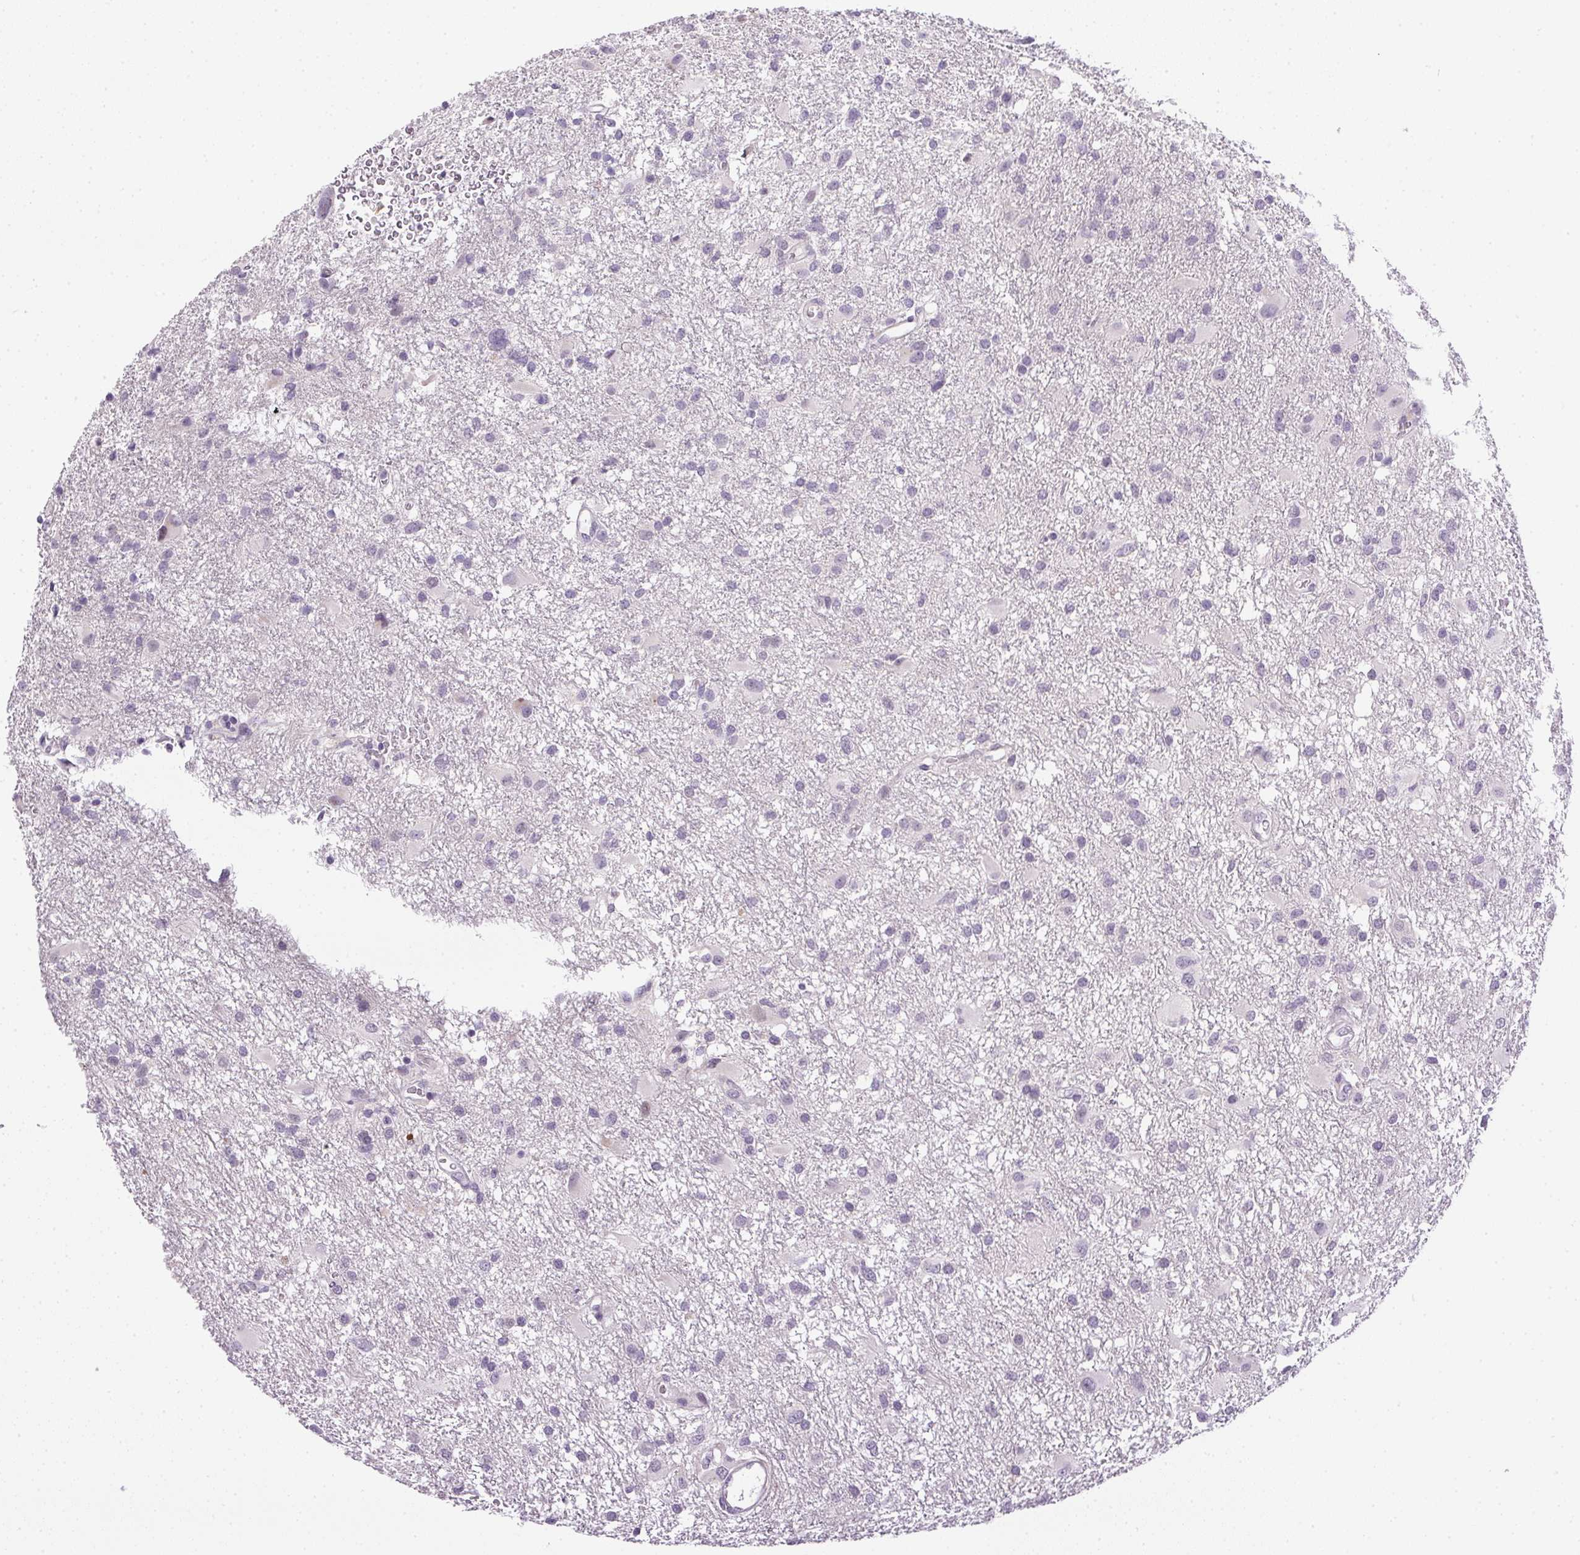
{"staining": {"intensity": "negative", "quantity": "none", "location": "none"}, "tissue": "glioma", "cell_type": "Tumor cells", "image_type": "cancer", "snomed": [{"axis": "morphology", "description": "Glioma, malignant, High grade"}, {"axis": "topography", "description": "Brain"}], "caption": "A micrograph of high-grade glioma (malignant) stained for a protein demonstrates no brown staining in tumor cells.", "gene": "GSDMC", "patient": {"sex": "male", "age": 53}}